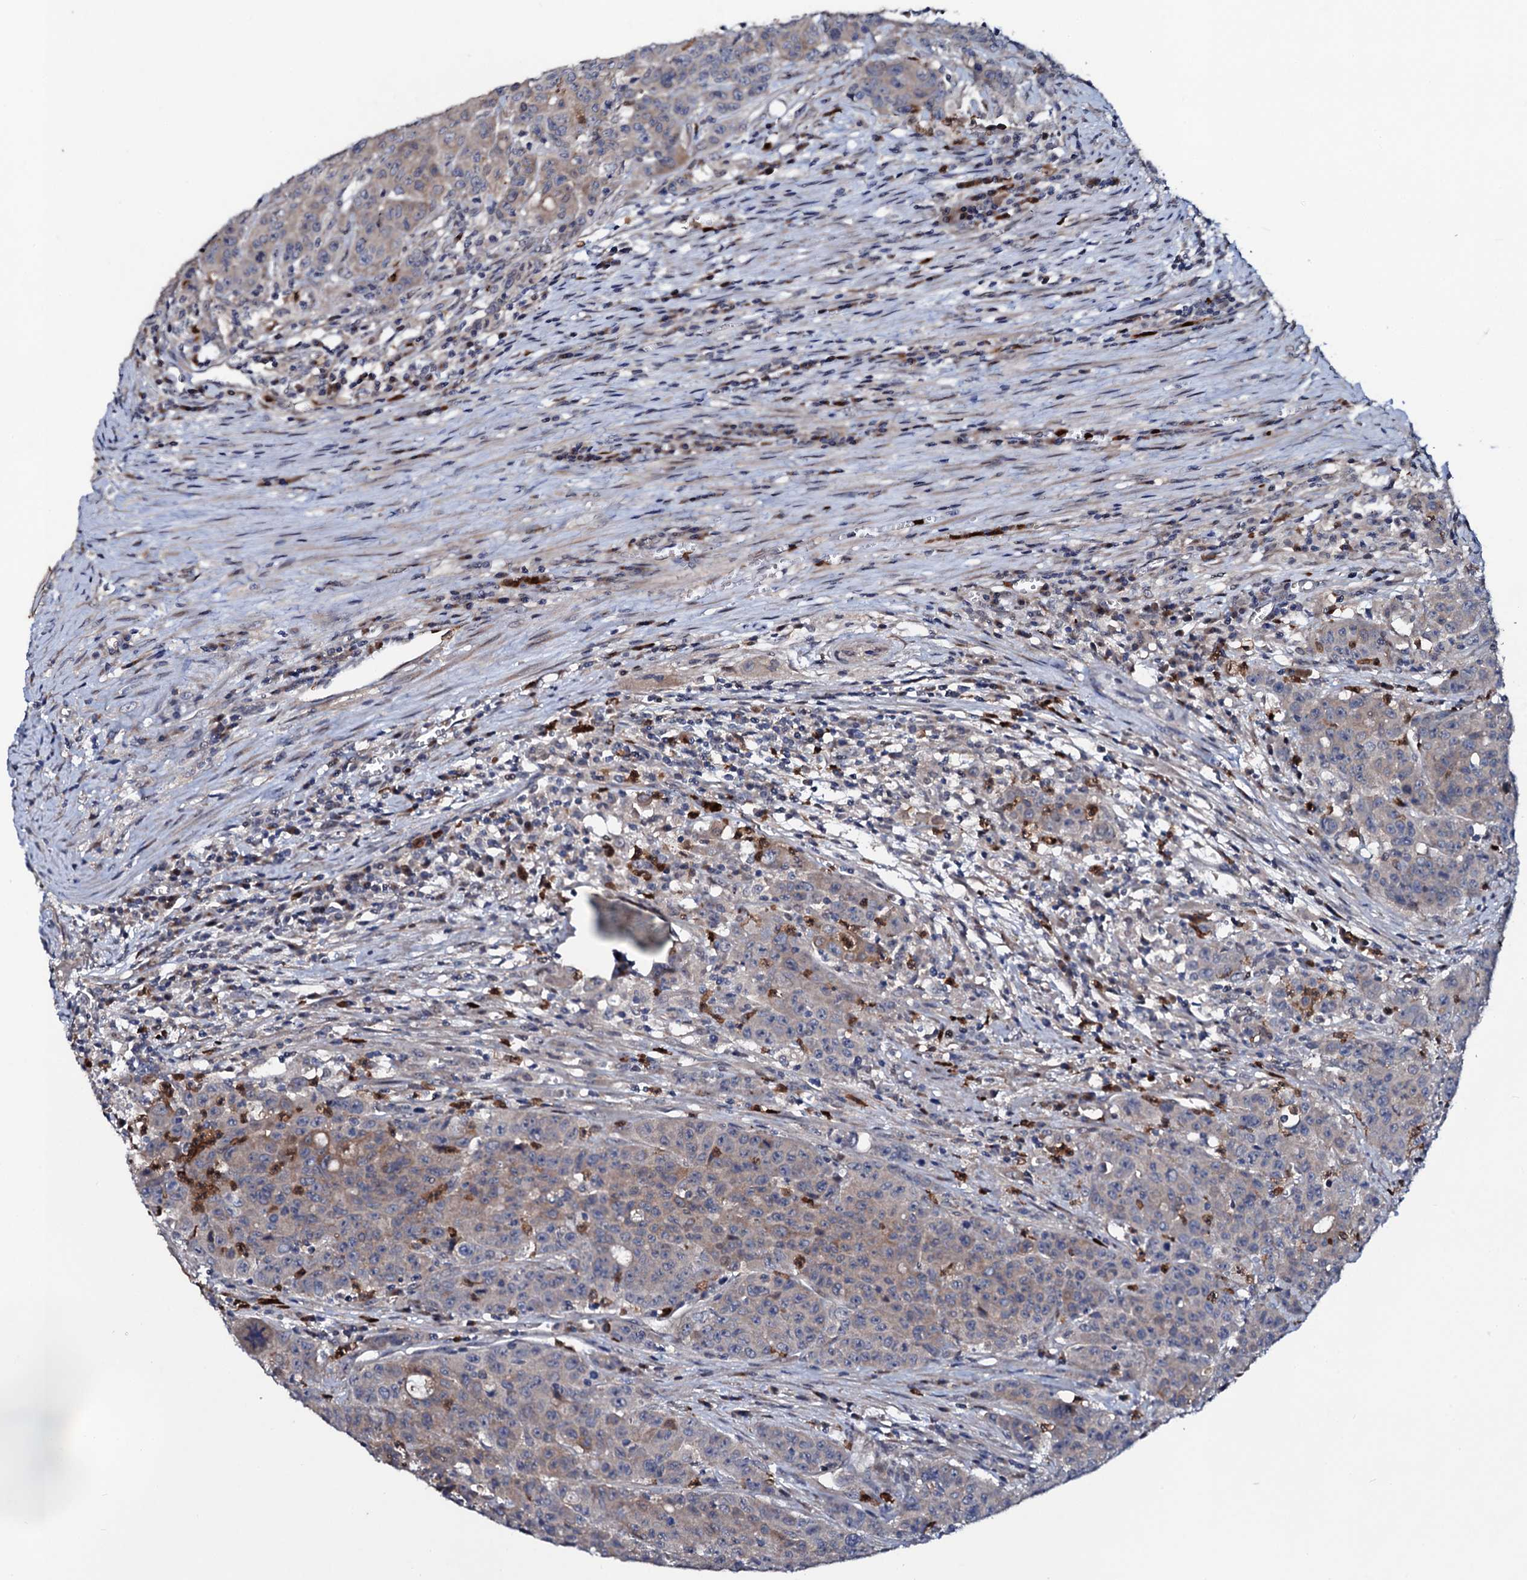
{"staining": {"intensity": "weak", "quantity": "25%-75%", "location": "cytoplasmic/membranous"}, "tissue": "colorectal cancer", "cell_type": "Tumor cells", "image_type": "cancer", "snomed": [{"axis": "morphology", "description": "Adenocarcinoma, NOS"}, {"axis": "topography", "description": "Colon"}], "caption": "This histopathology image exhibits colorectal adenocarcinoma stained with immunohistochemistry to label a protein in brown. The cytoplasmic/membranous of tumor cells show weak positivity for the protein. Nuclei are counter-stained blue.", "gene": "COG6", "patient": {"sex": "male", "age": 62}}